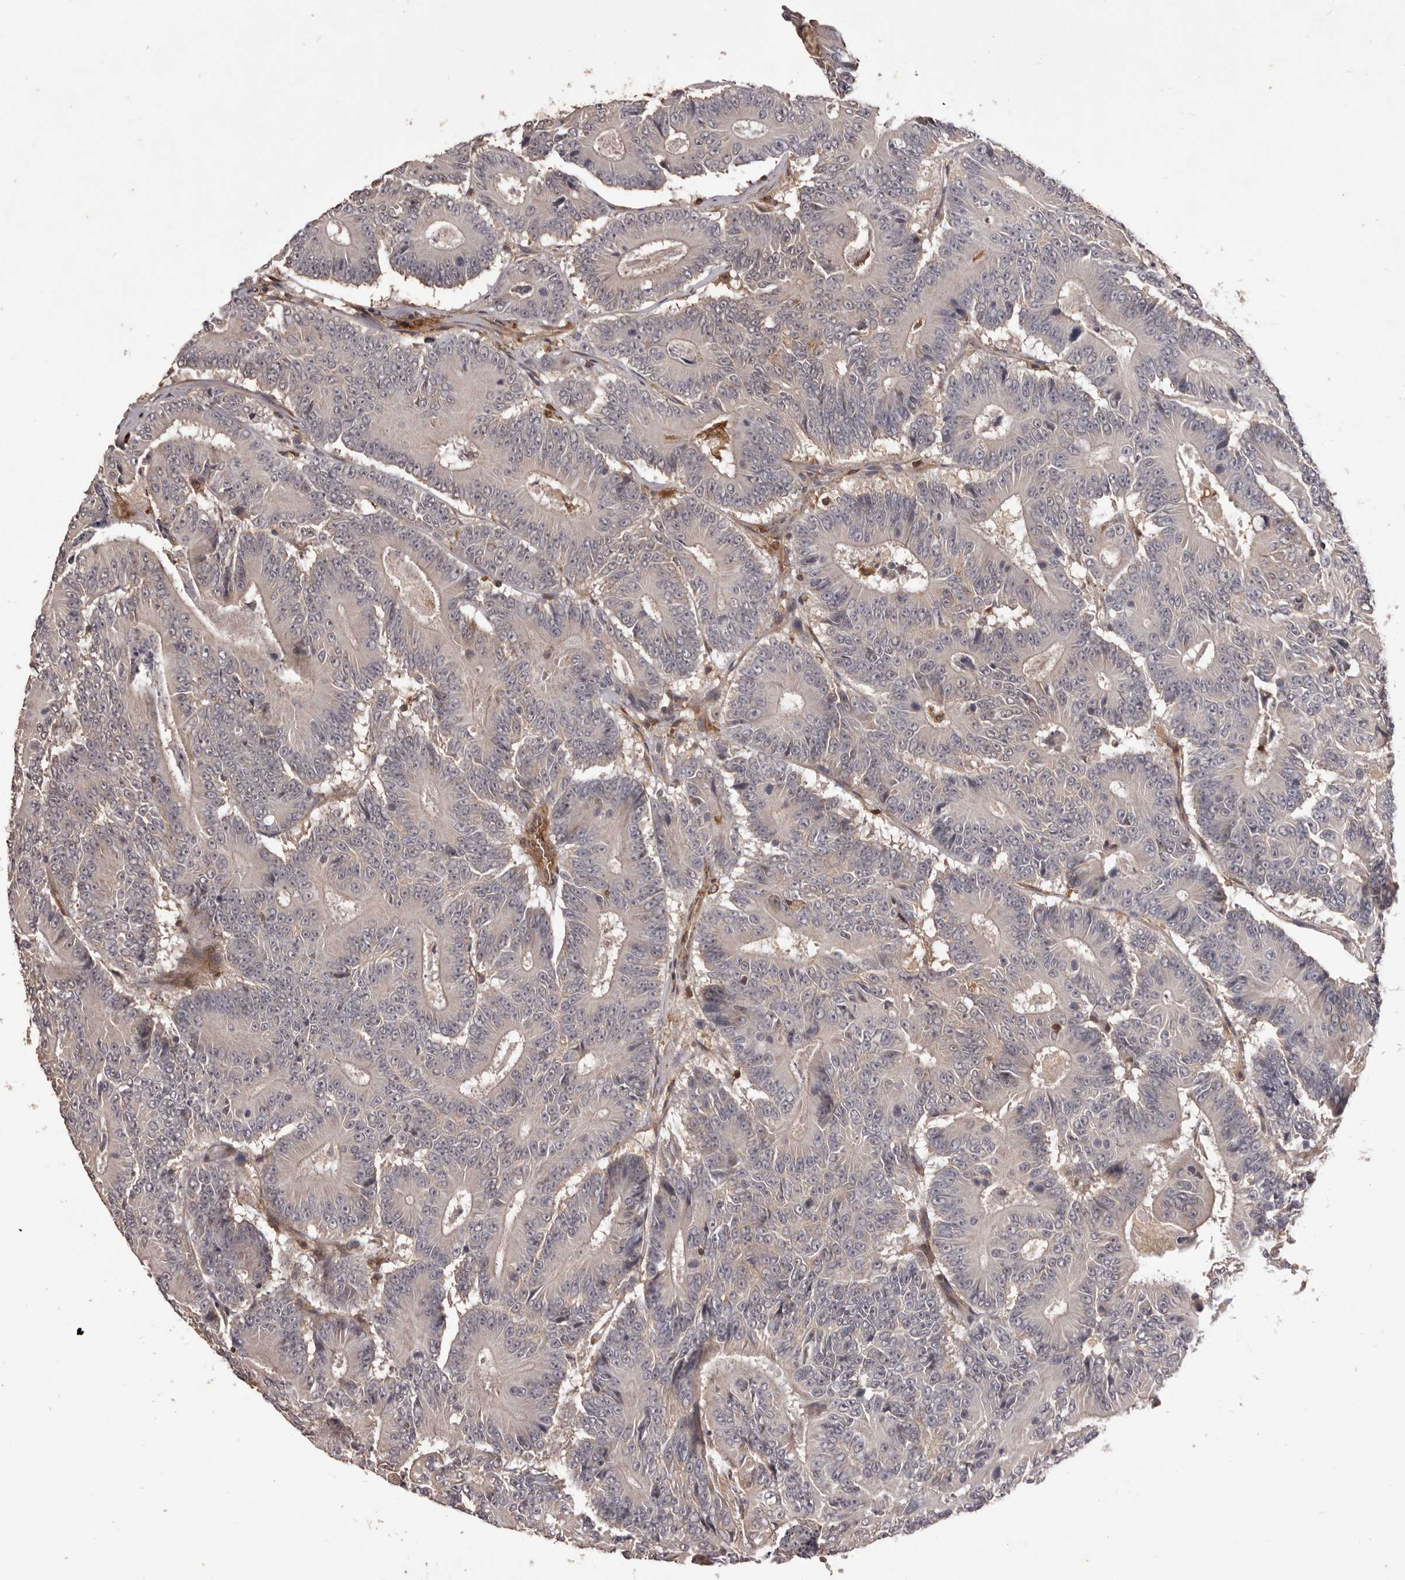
{"staining": {"intensity": "negative", "quantity": "none", "location": "none"}, "tissue": "colorectal cancer", "cell_type": "Tumor cells", "image_type": "cancer", "snomed": [{"axis": "morphology", "description": "Adenocarcinoma, NOS"}, {"axis": "topography", "description": "Colon"}], "caption": "Colorectal adenocarcinoma stained for a protein using immunohistochemistry (IHC) reveals no positivity tumor cells.", "gene": "GLIPR2", "patient": {"sex": "male", "age": 83}}